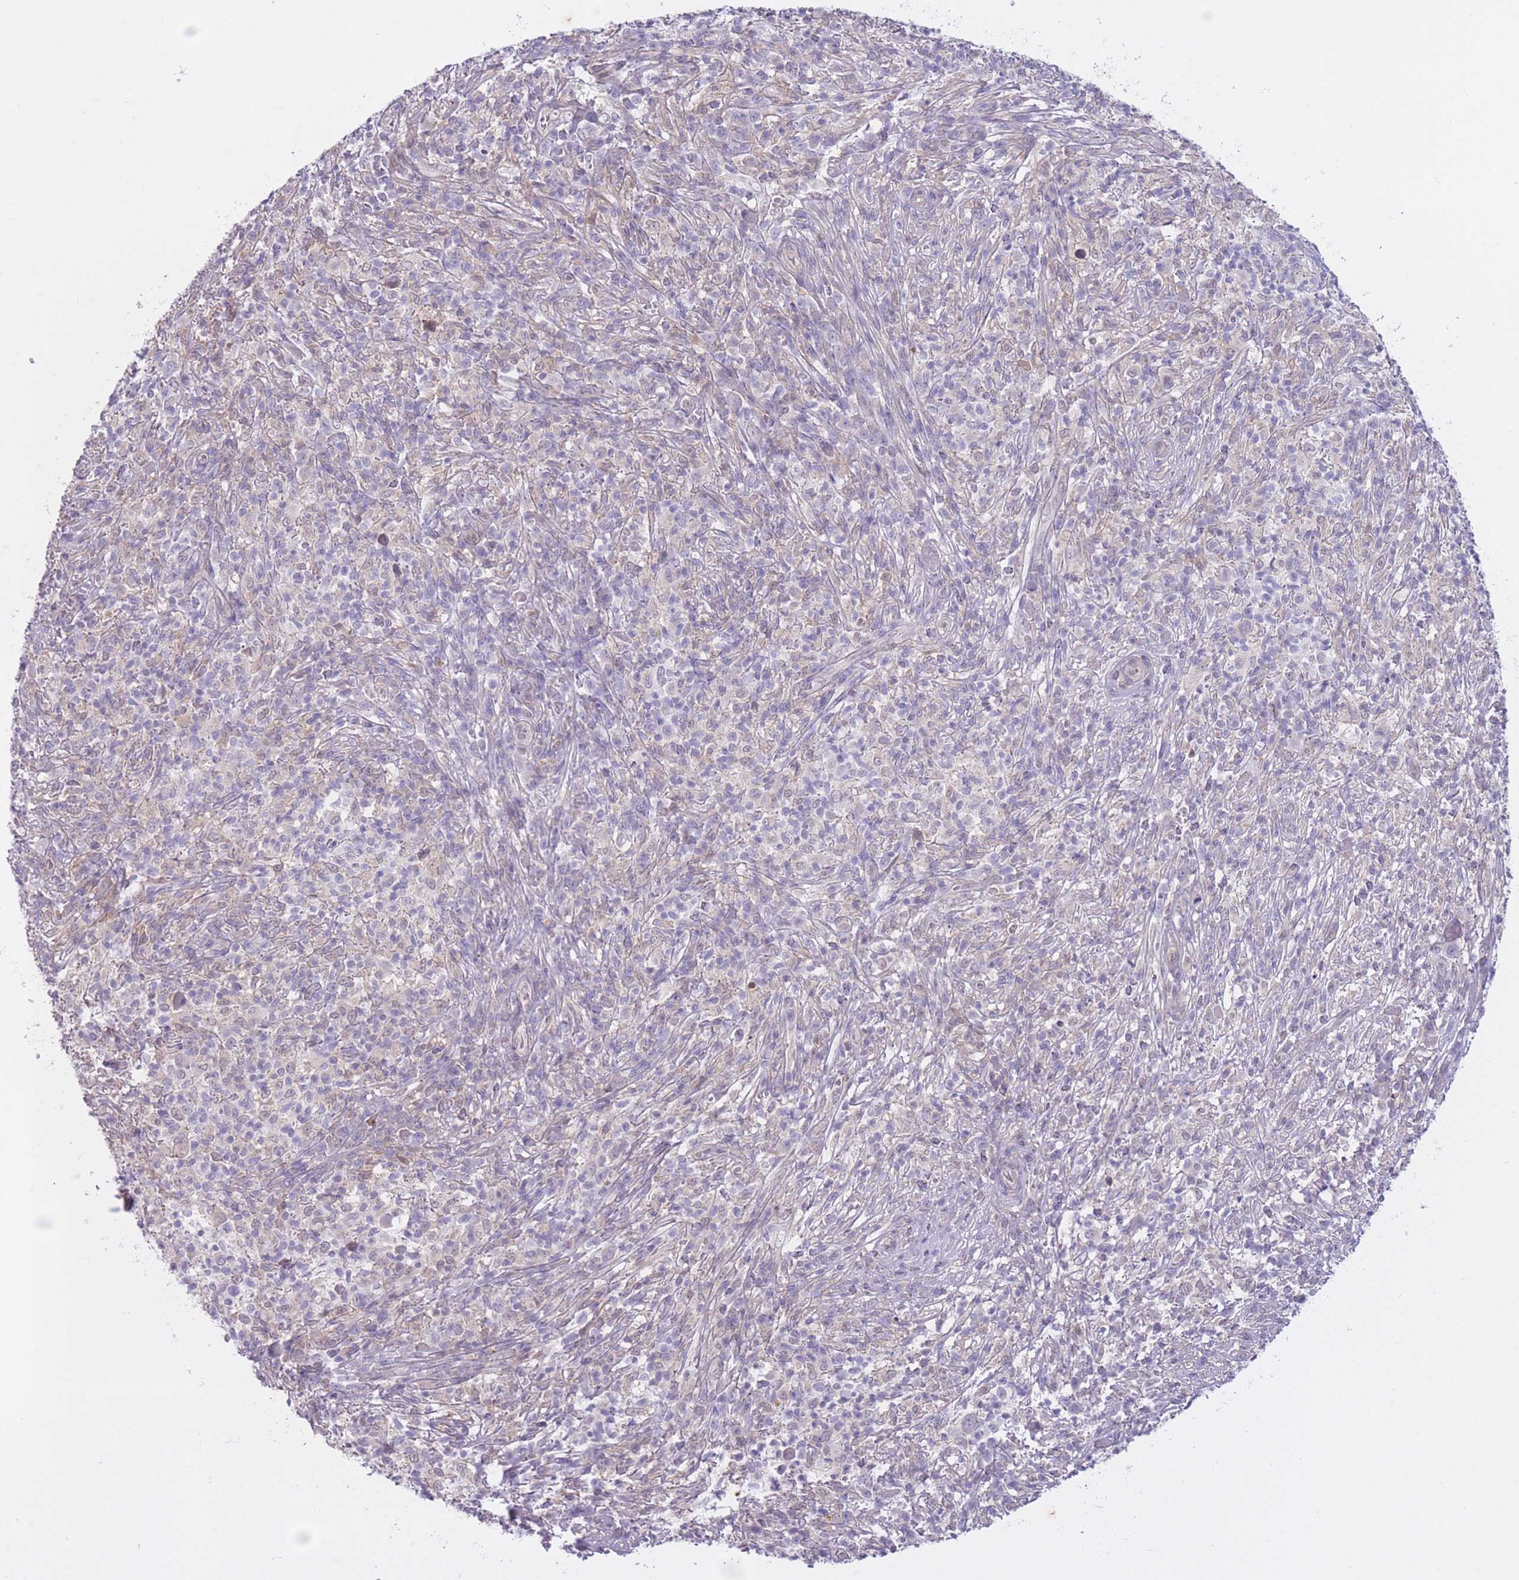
{"staining": {"intensity": "negative", "quantity": "none", "location": "none"}, "tissue": "melanoma", "cell_type": "Tumor cells", "image_type": "cancer", "snomed": [{"axis": "morphology", "description": "Malignant melanoma, NOS"}, {"axis": "topography", "description": "Skin"}], "caption": "Tumor cells are negative for protein expression in human malignant melanoma.", "gene": "ARPIN", "patient": {"sex": "male", "age": 66}}